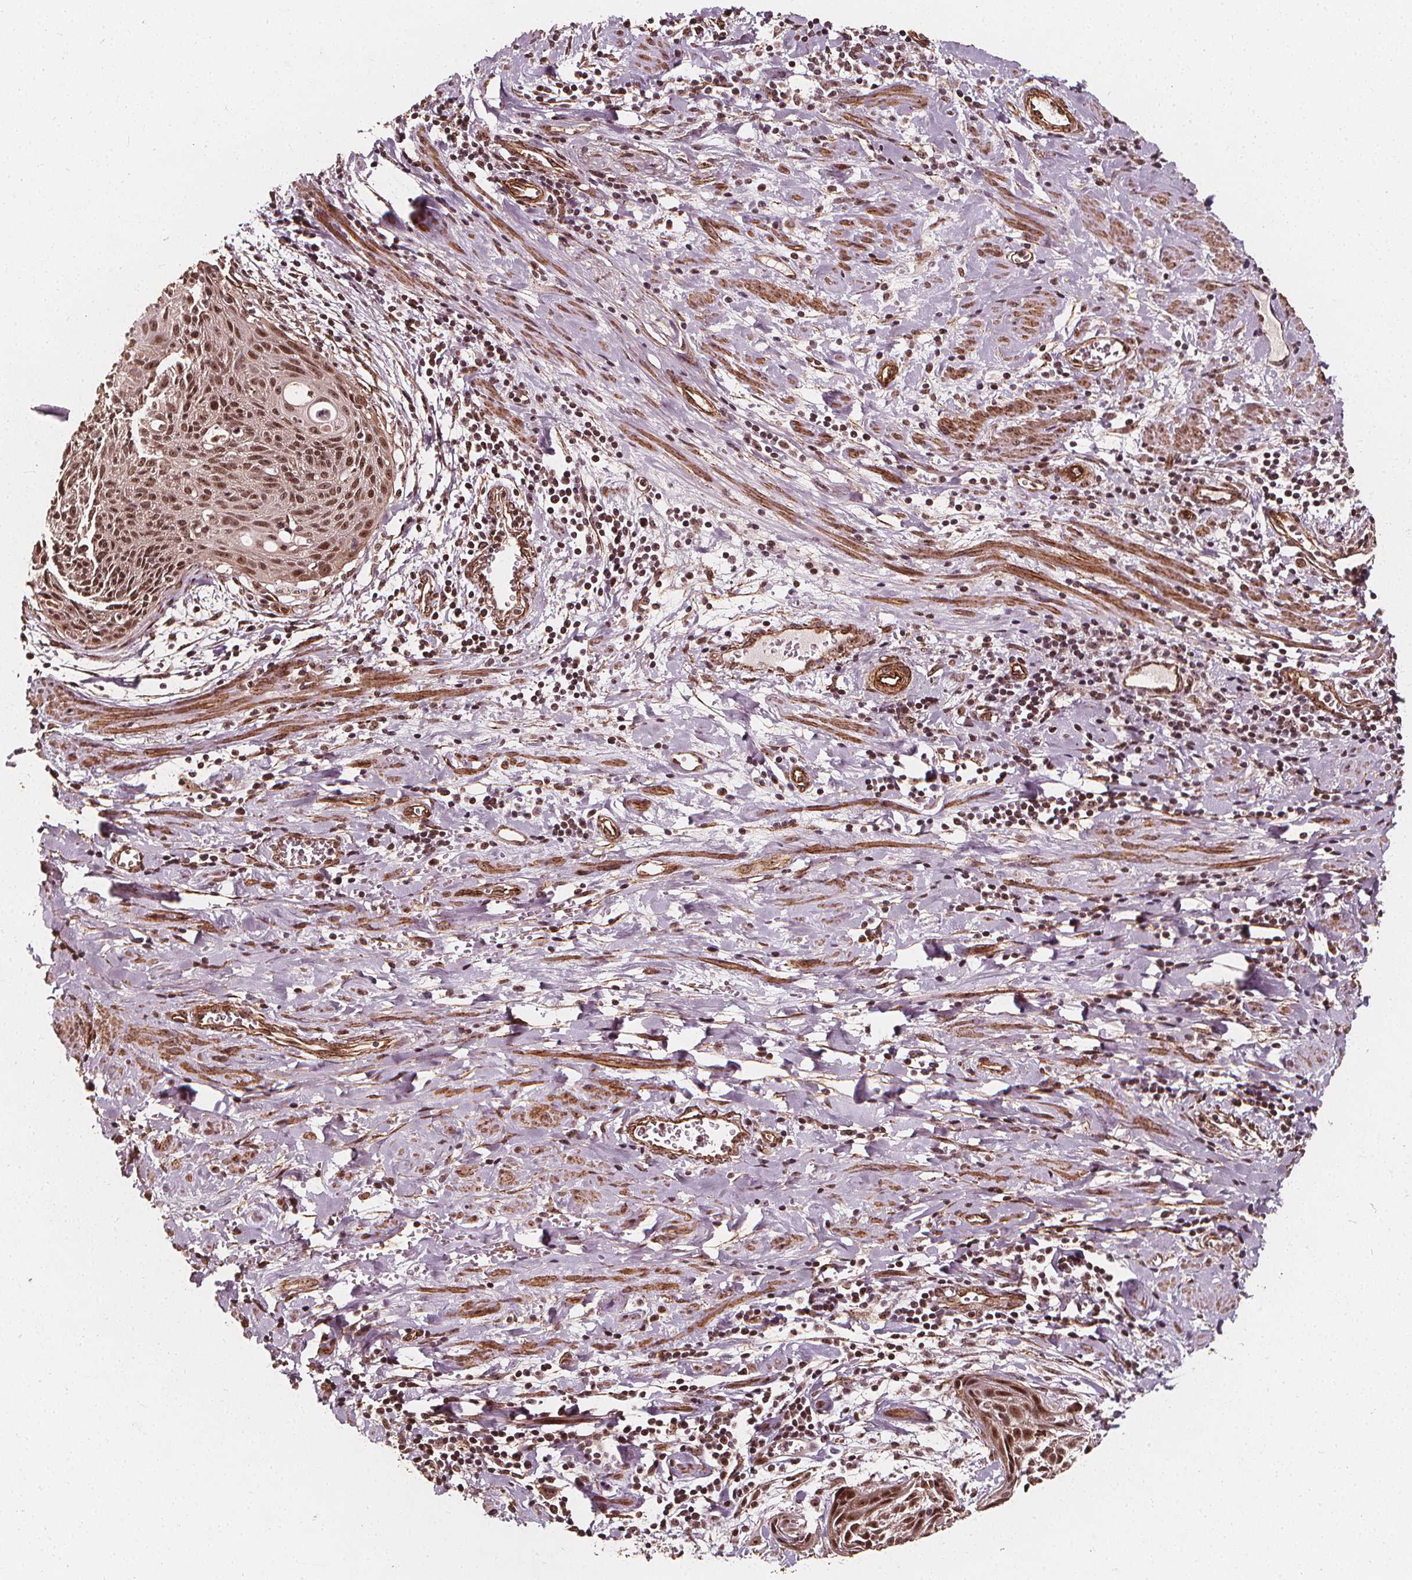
{"staining": {"intensity": "moderate", "quantity": ">75%", "location": "nuclear"}, "tissue": "cervical cancer", "cell_type": "Tumor cells", "image_type": "cancer", "snomed": [{"axis": "morphology", "description": "Squamous cell carcinoma, NOS"}, {"axis": "topography", "description": "Cervix"}], "caption": "Immunohistochemistry of squamous cell carcinoma (cervical) reveals medium levels of moderate nuclear positivity in about >75% of tumor cells. (Brightfield microscopy of DAB IHC at high magnification).", "gene": "EXOSC9", "patient": {"sex": "female", "age": 55}}